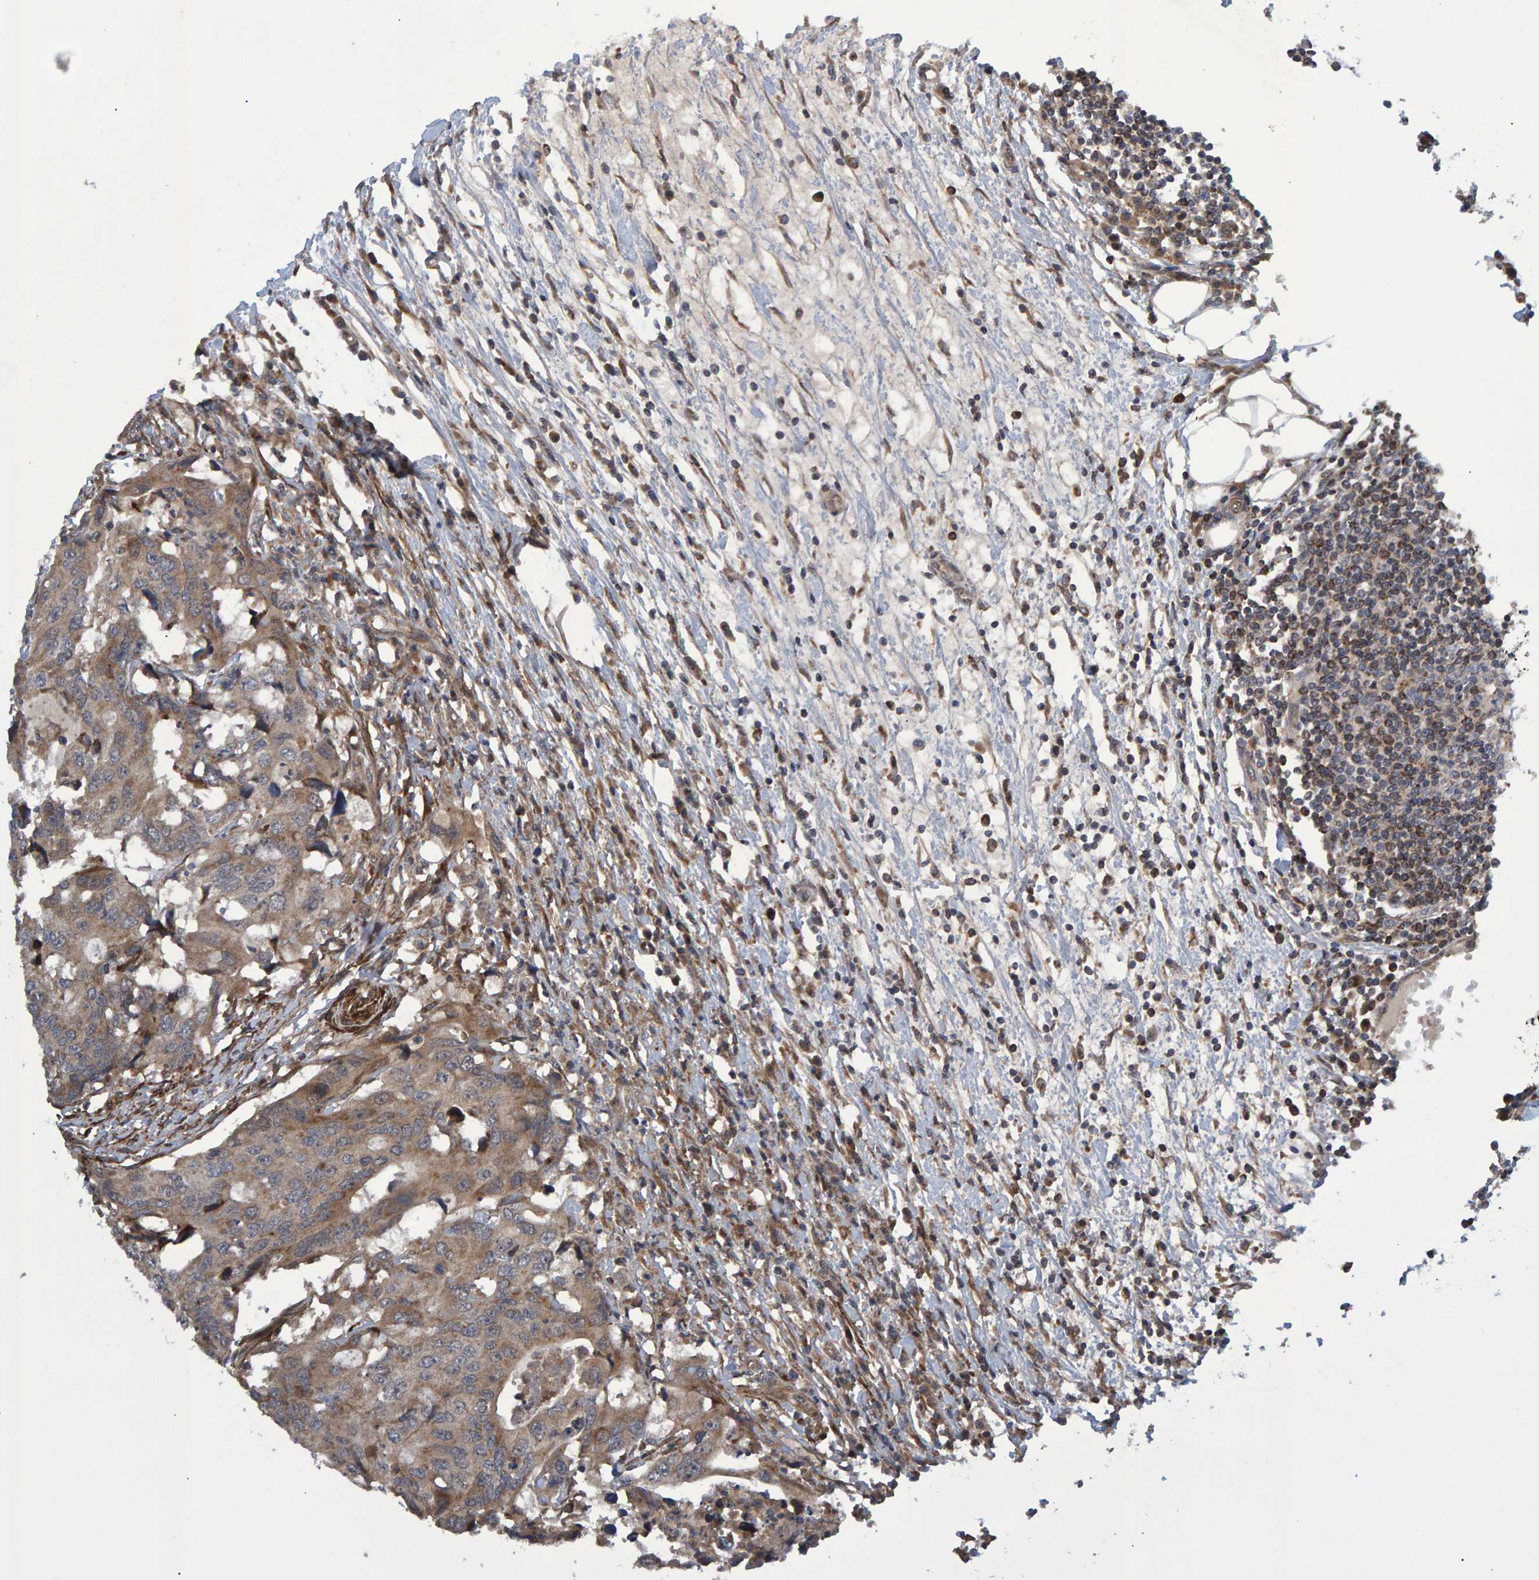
{"staining": {"intensity": "moderate", "quantity": ">75%", "location": "cytoplasmic/membranous"}, "tissue": "colorectal cancer", "cell_type": "Tumor cells", "image_type": "cancer", "snomed": [{"axis": "morphology", "description": "Adenocarcinoma, NOS"}, {"axis": "topography", "description": "Colon"}], "caption": "Adenocarcinoma (colorectal) stained for a protein (brown) demonstrates moderate cytoplasmic/membranous positive expression in about >75% of tumor cells.", "gene": "ATP6V1H", "patient": {"sex": "male", "age": 71}}